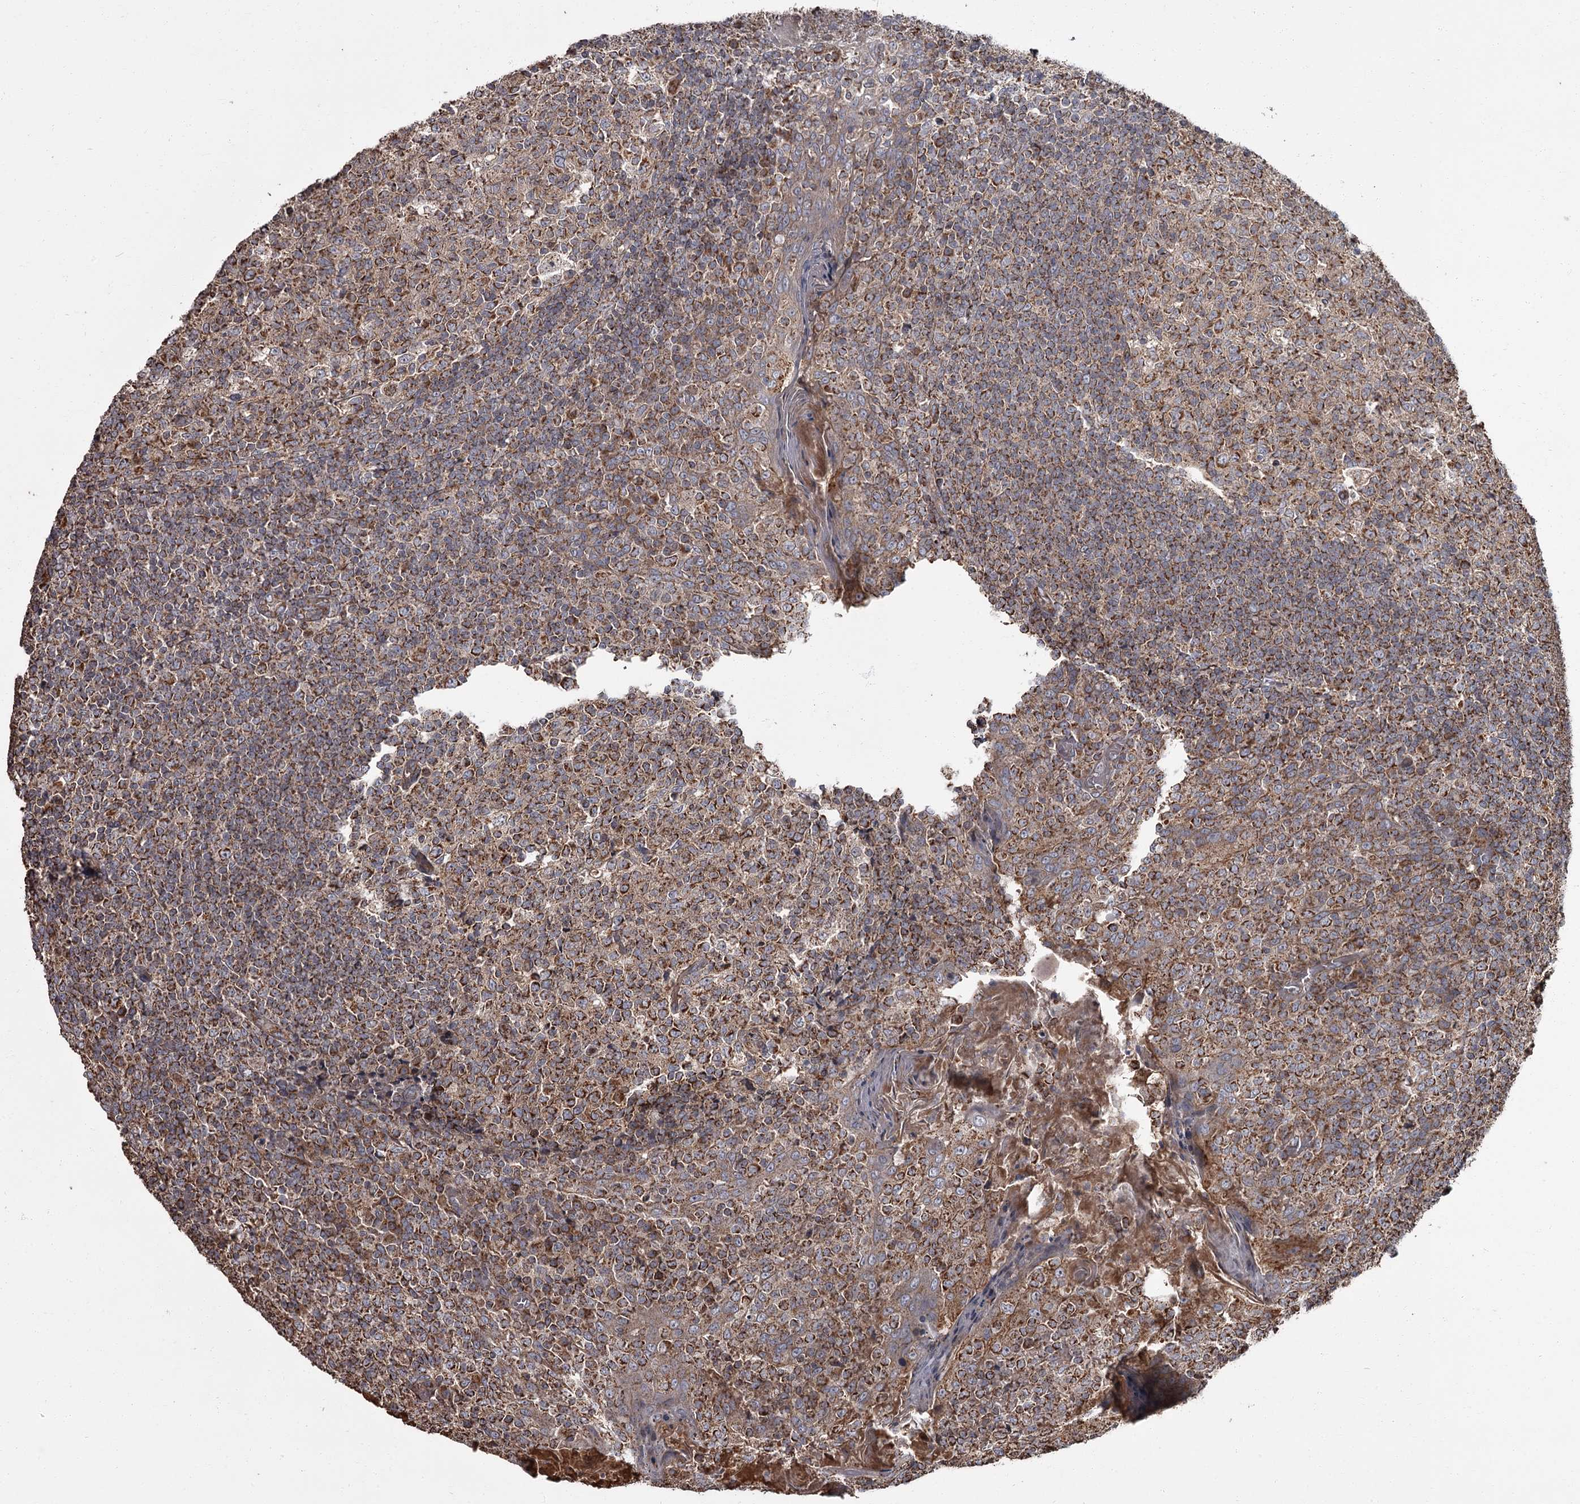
{"staining": {"intensity": "strong", "quantity": ">75%", "location": "cytoplasmic/membranous"}, "tissue": "tonsil", "cell_type": "Germinal center cells", "image_type": "normal", "snomed": [{"axis": "morphology", "description": "Normal tissue, NOS"}, {"axis": "topography", "description": "Tonsil"}], "caption": "High-power microscopy captured an IHC image of unremarkable tonsil, revealing strong cytoplasmic/membranous positivity in about >75% of germinal center cells.", "gene": "THAP9", "patient": {"sex": "female", "age": 19}}